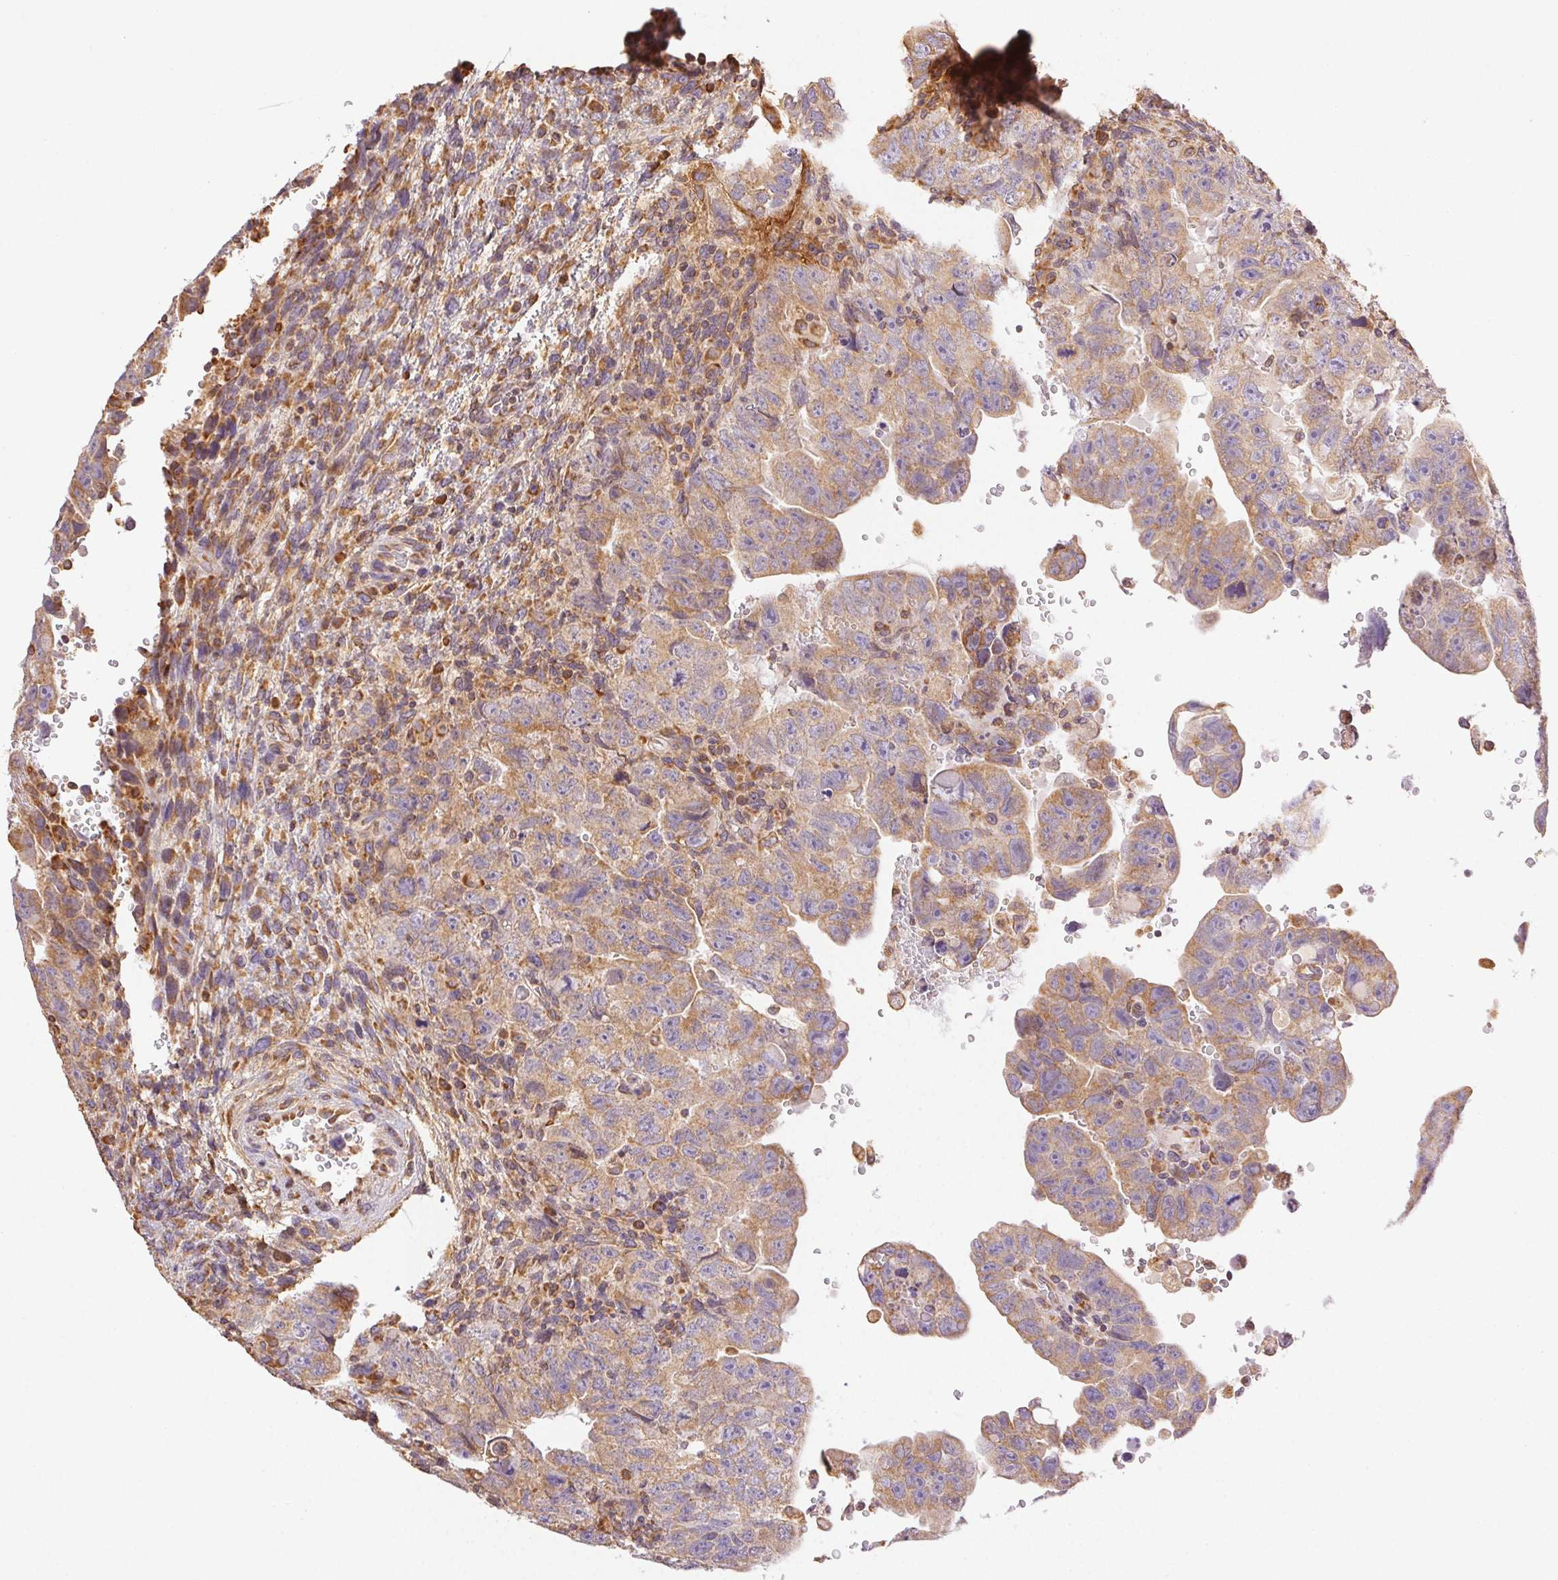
{"staining": {"intensity": "moderate", "quantity": ">75%", "location": "cytoplasmic/membranous"}, "tissue": "testis cancer", "cell_type": "Tumor cells", "image_type": "cancer", "snomed": [{"axis": "morphology", "description": "Carcinoma, Embryonal, NOS"}, {"axis": "topography", "description": "Testis"}], "caption": "Tumor cells display medium levels of moderate cytoplasmic/membranous staining in about >75% of cells in embryonal carcinoma (testis).", "gene": "ENTREP1", "patient": {"sex": "male", "age": 24}}